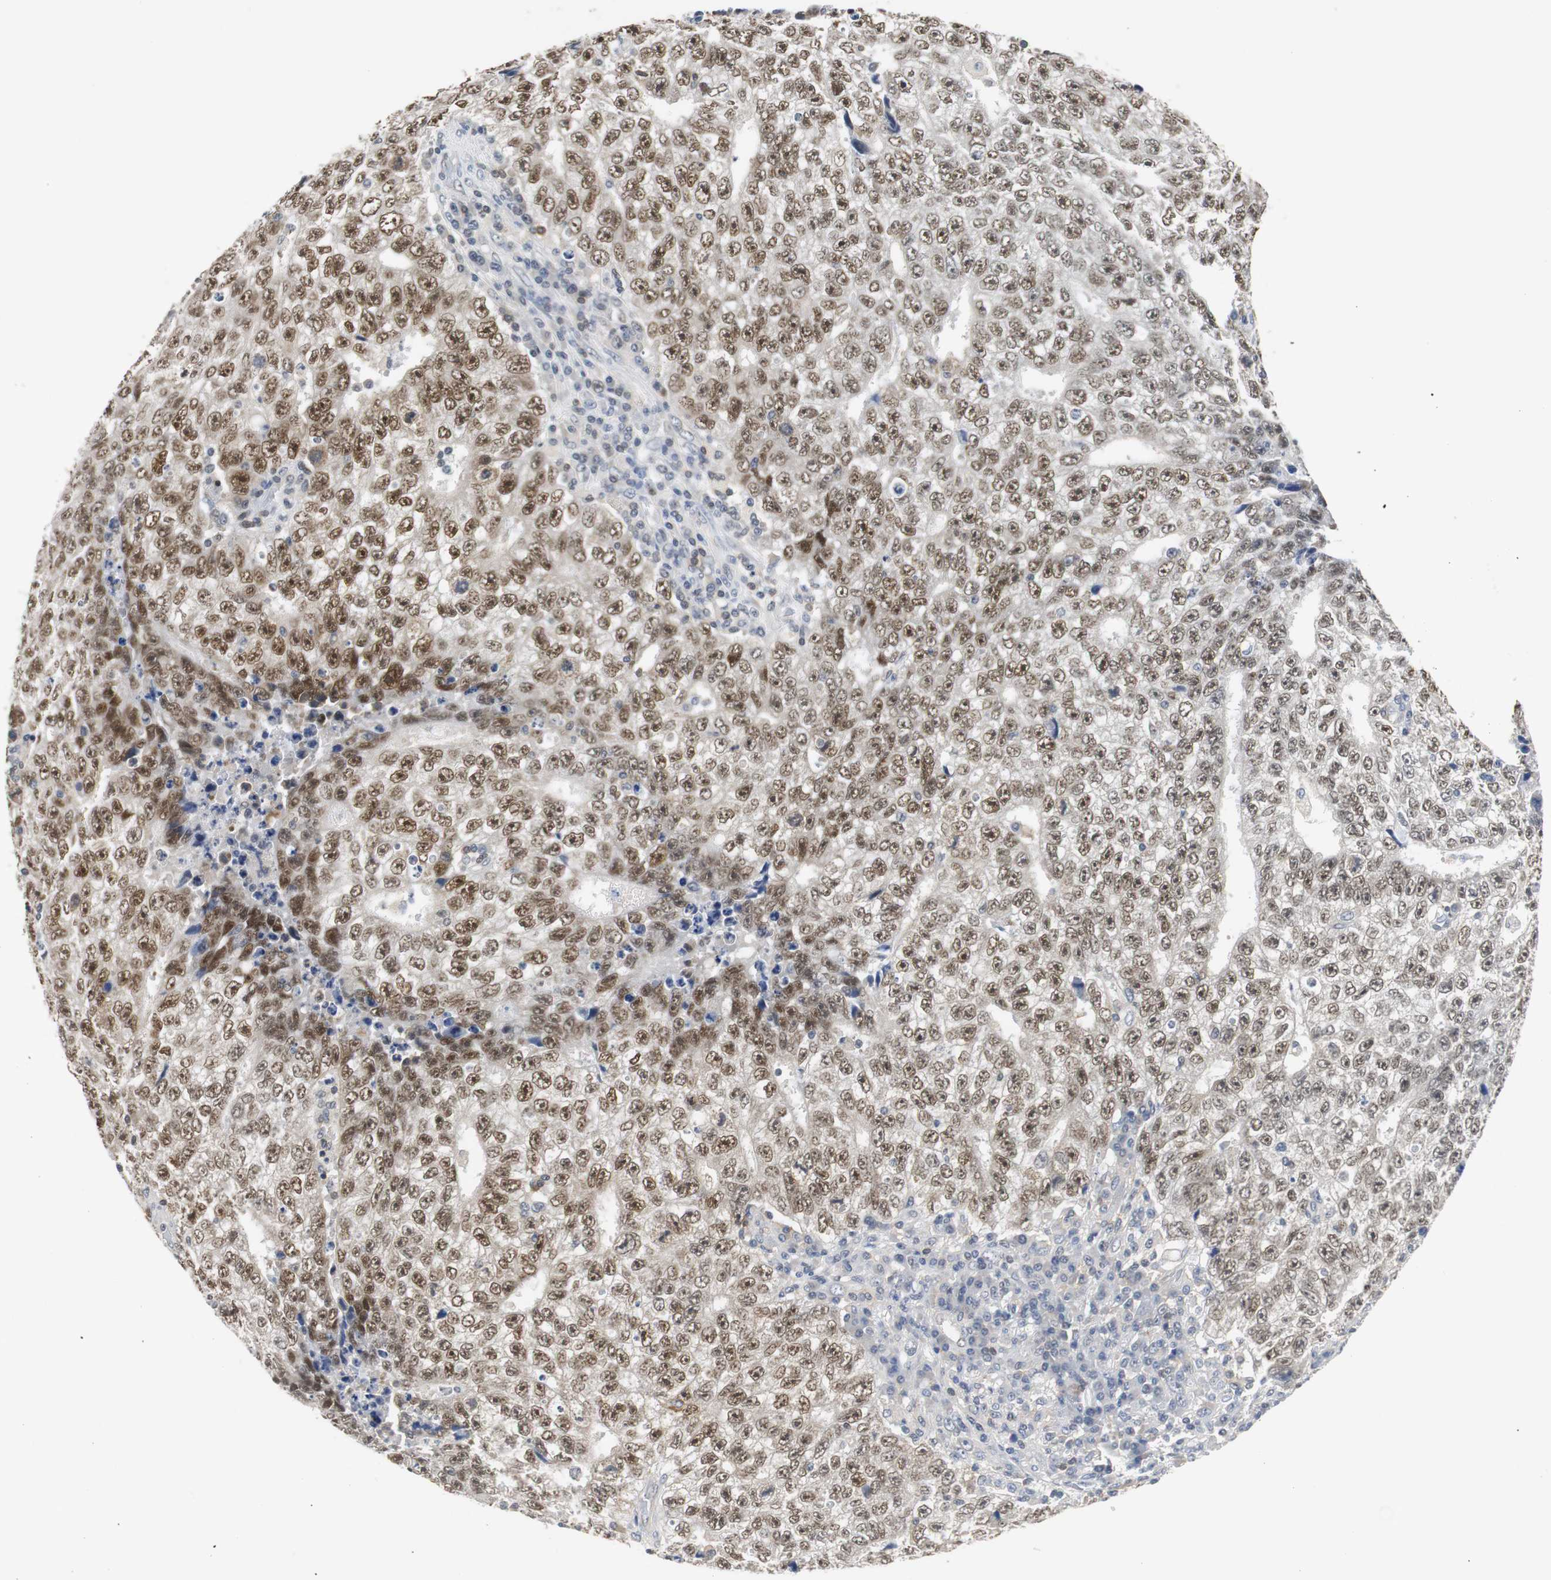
{"staining": {"intensity": "strong", "quantity": ">75%", "location": "nuclear"}, "tissue": "testis cancer", "cell_type": "Tumor cells", "image_type": "cancer", "snomed": [{"axis": "morphology", "description": "Necrosis, NOS"}, {"axis": "morphology", "description": "Carcinoma, Embryonal, NOS"}, {"axis": "topography", "description": "Testis"}], "caption": "Immunohistochemistry (IHC) (DAB) staining of human testis cancer (embryonal carcinoma) demonstrates strong nuclear protein expression in about >75% of tumor cells.", "gene": "SIRT1", "patient": {"sex": "male", "age": 19}}